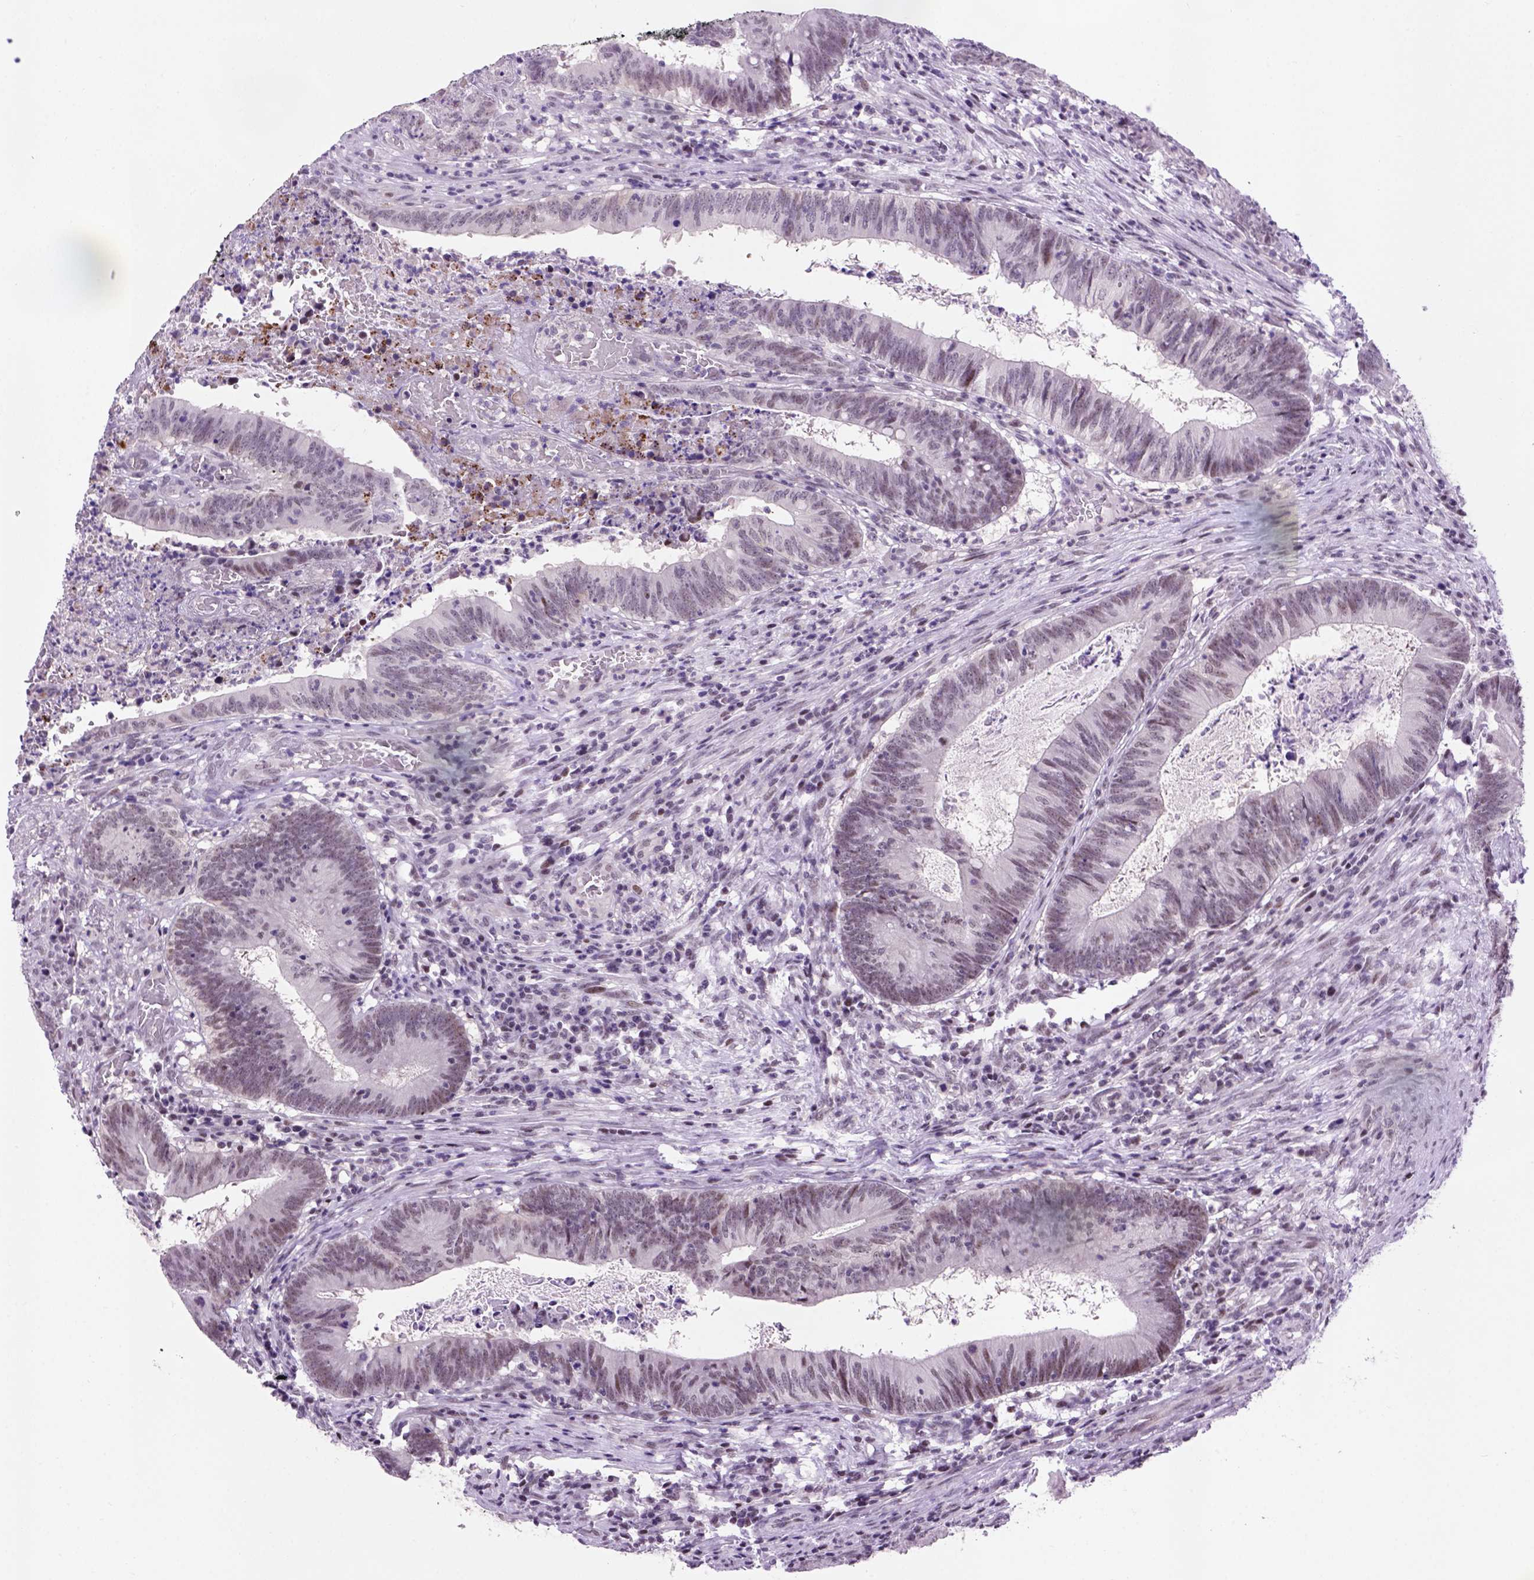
{"staining": {"intensity": "weak", "quantity": "25%-75%", "location": "nuclear"}, "tissue": "colorectal cancer", "cell_type": "Tumor cells", "image_type": "cancer", "snomed": [{"axis": "morphology", "description": "Adenocarcinoma, NOS"}, {"axis": "topography", "description": "Colon"}], "caption": "This is an image of immunohistochemistry staining of colorectal adenocarcinoma, which shows weak staining in the nuclear of tumor cells.", "gene": "TBPL1", "patient": {"sex": "female", "age": 70}}